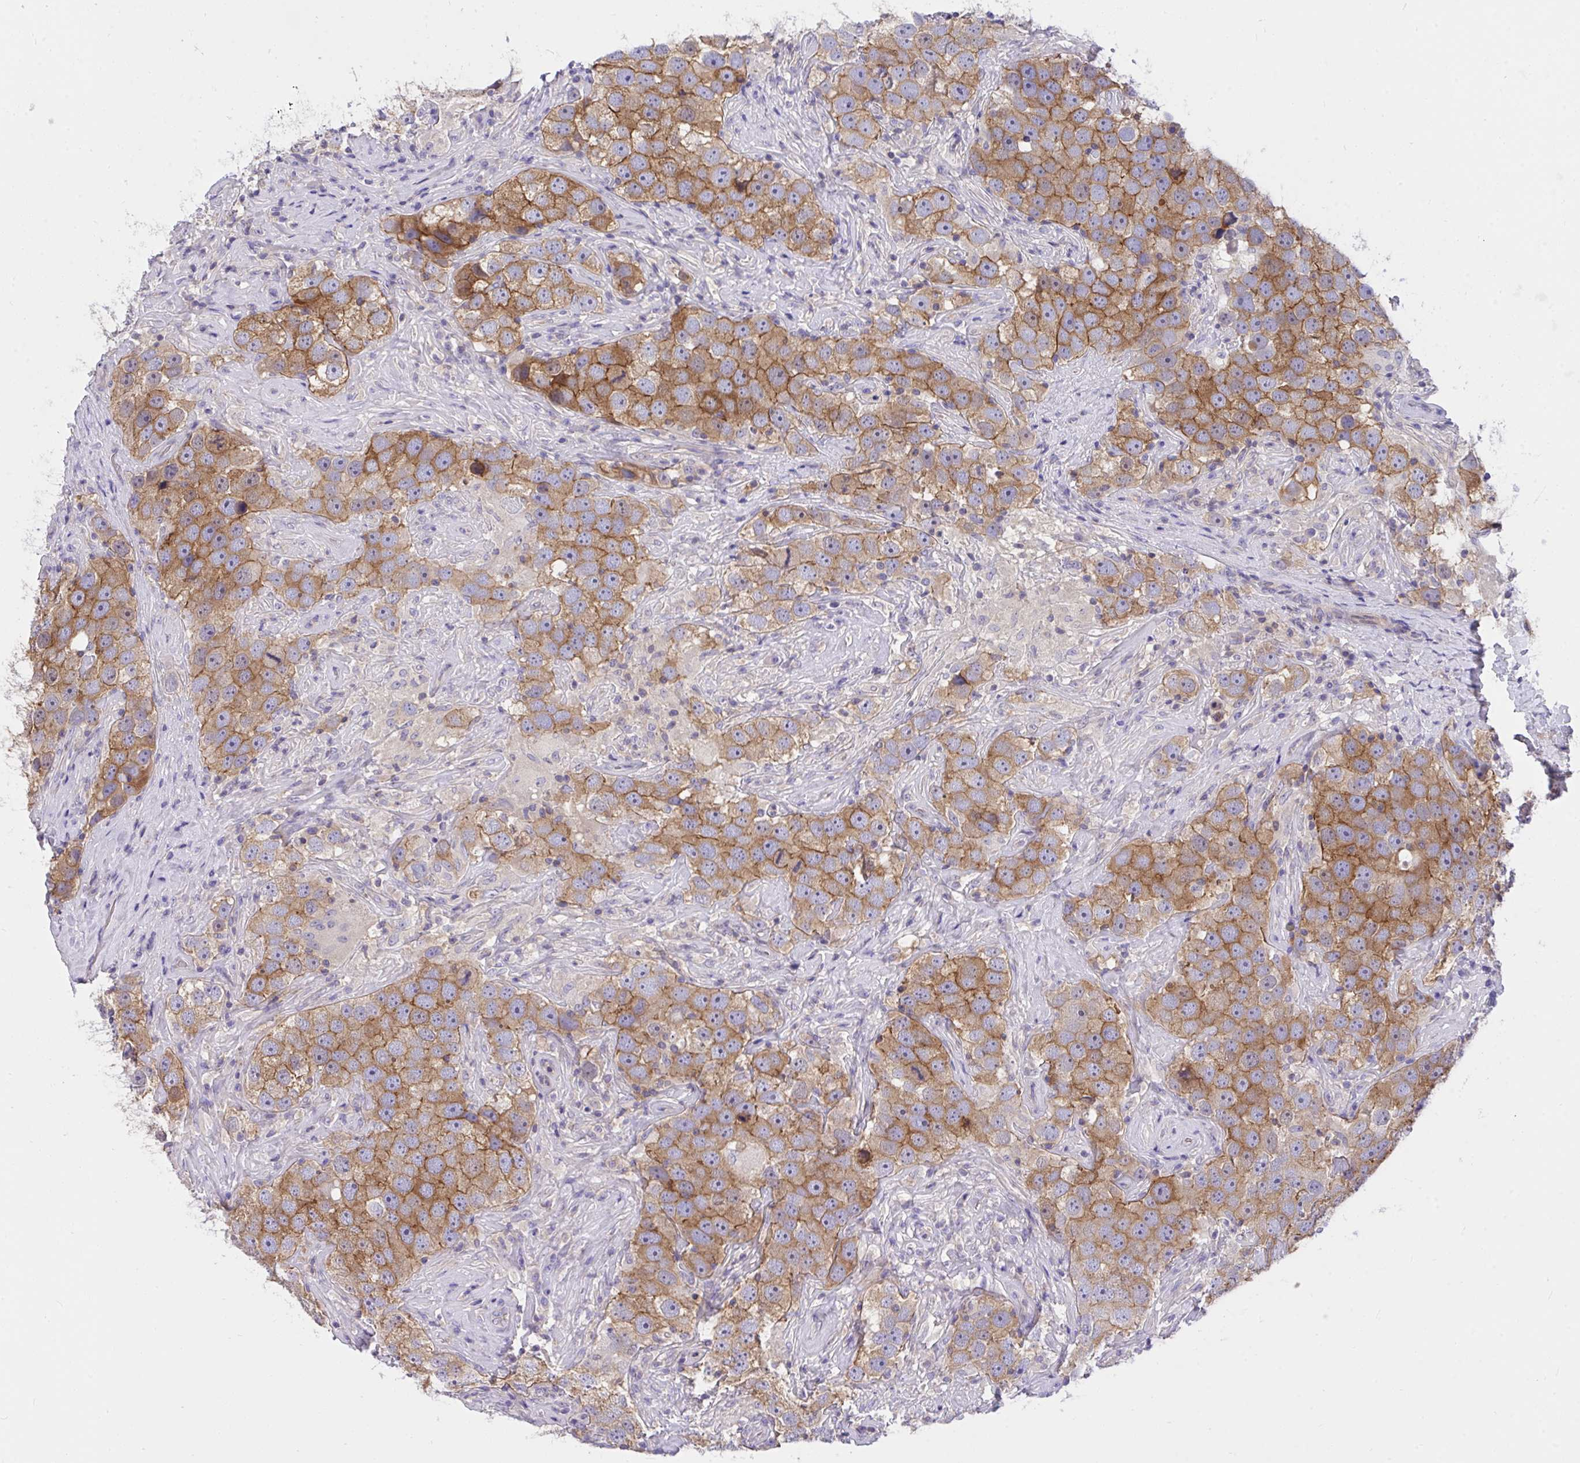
{"staining": {"intensity": "moderate", "quantity": ">75%", "location": "cytoplasmic/membranous"}, "tissue": "testis cancer", "cell_type": "Tumor cells", "image_type": "cancer", "snomed": [{"axis": "morphology", "description": "Seminoma, NOS"}, {"axis": "topography", "description": "Testis"}], "caption": "Immunohistochemical staining of human testis cancer displays moderate cytoplasmic/membranous protein staining in about >75% of tumor cells.", "gene": "TLN2", "patient": {"sex": "male", "age": 49}}